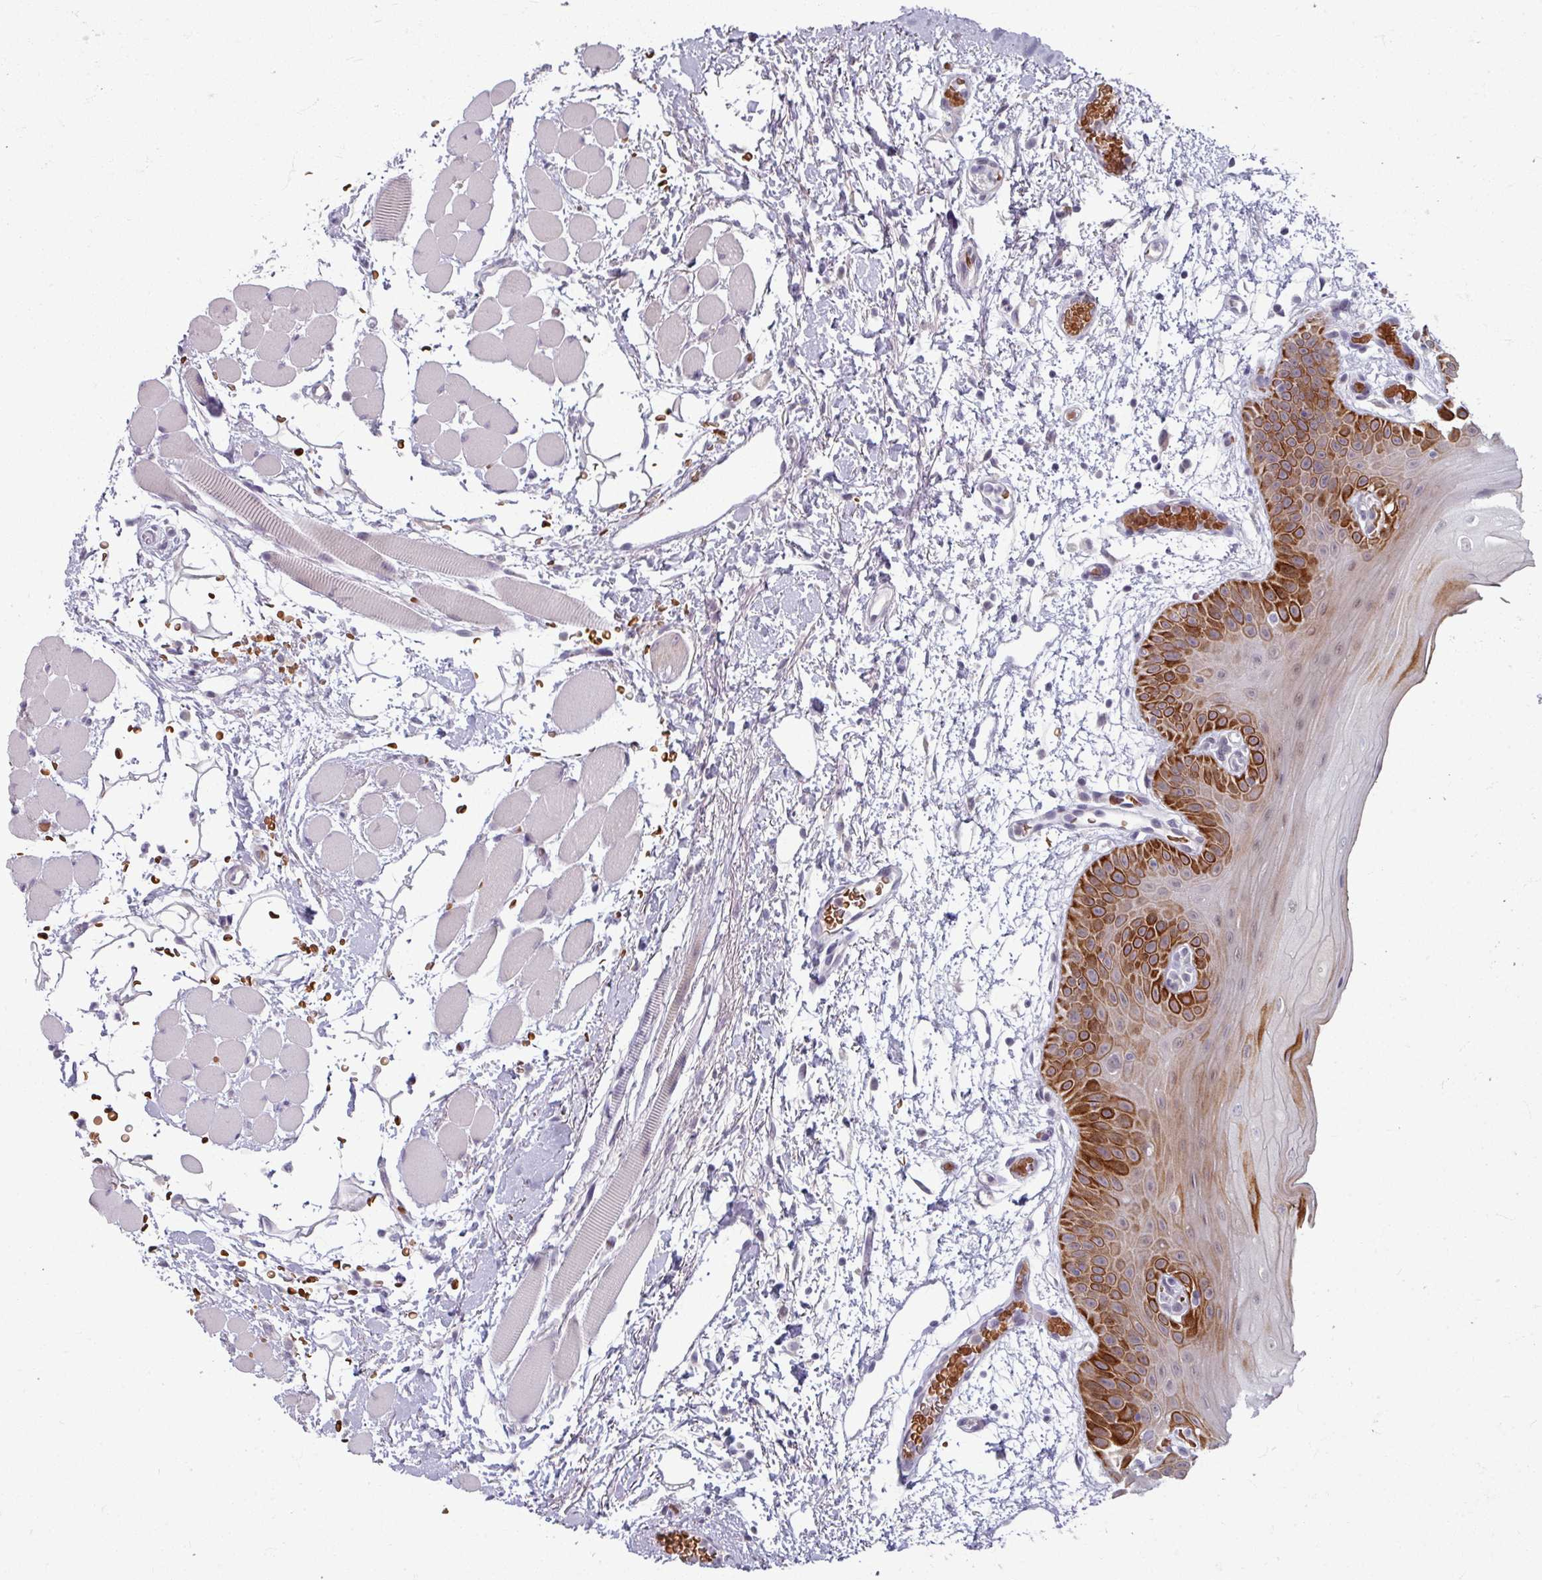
{"staining": {"intensity": "strong", "quantity": "25%-75%", "location": "cytoplasmic/membranous"}, "tissue": "oral mucosa", "cell_type": "Squamous epithelial cells", "image_type": "normal", "snomed": [{"axis": "morphology", "description": "Normal tissue, NOS"}, {"axis": "topography", "description": "Oral tissue"}, {"axis": "topography", "description": "Tounge, NOS"}], "caption": "Strong cytoplasmic/membranous staining is seen in approximately 25%-75% of squamous epithelial cells in normal oral mucosa.", "gene": "KMT5C", "patient": {"sex": "female", "age": 59}}